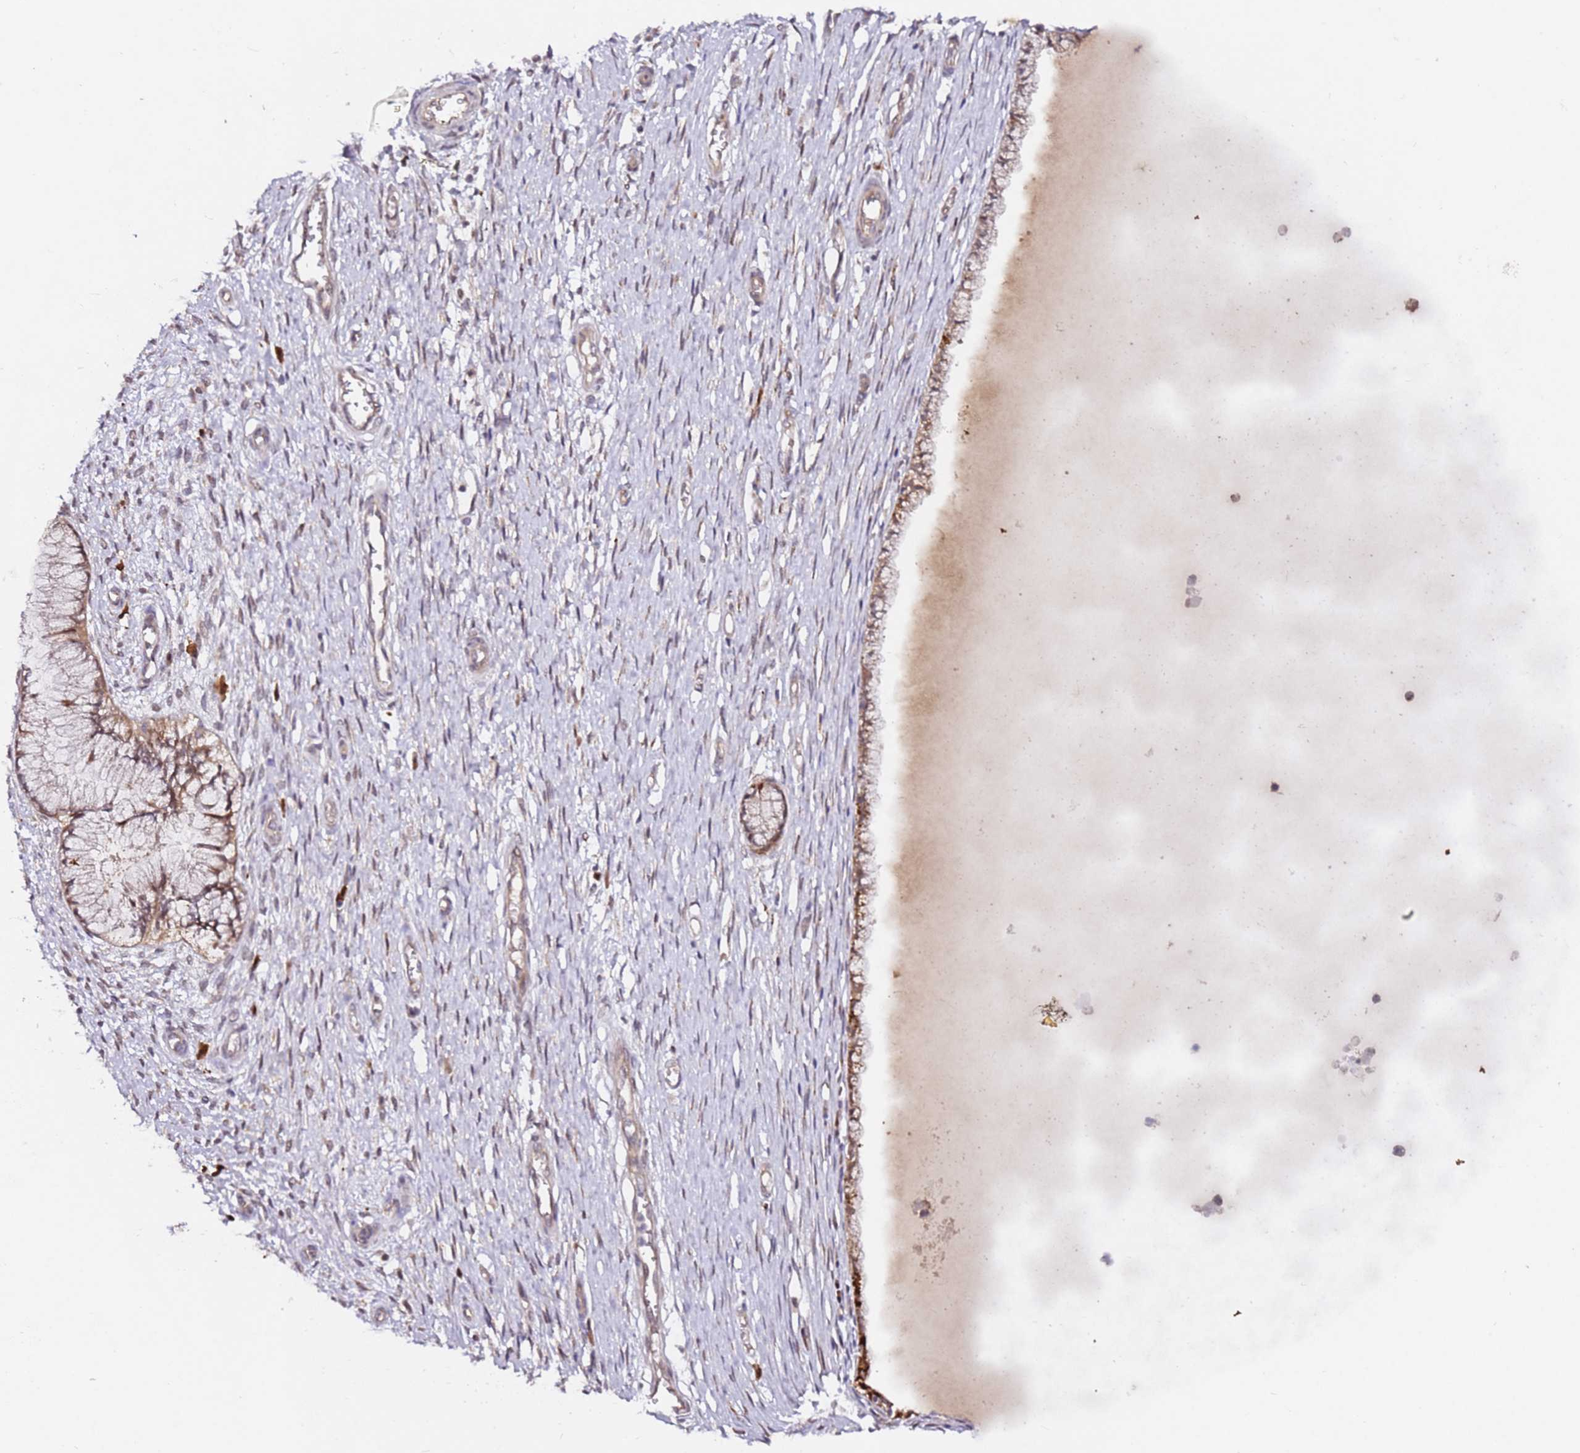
{"staining": {"intensity": "weak", "quantity": "25%-75%", "location": "cytoplasmic/membranous"}, "tissue": "cervix", "cell_type": "Glandular cells", "image_type": "normal", "snomed": [{"axis": "morphology", "description": "Normal tissue, NOS"}, {"axis": "topography", "description": "Cervix"}], "caption": "A micrograph showing weak cytoplasmic/membranous positivity in about 25%-75% of glandular cells in benign cervix, as visualized by brown immunohistochemical staining.", "gene": "ALG11", "patient": {"sex": "female", "age": 55}}